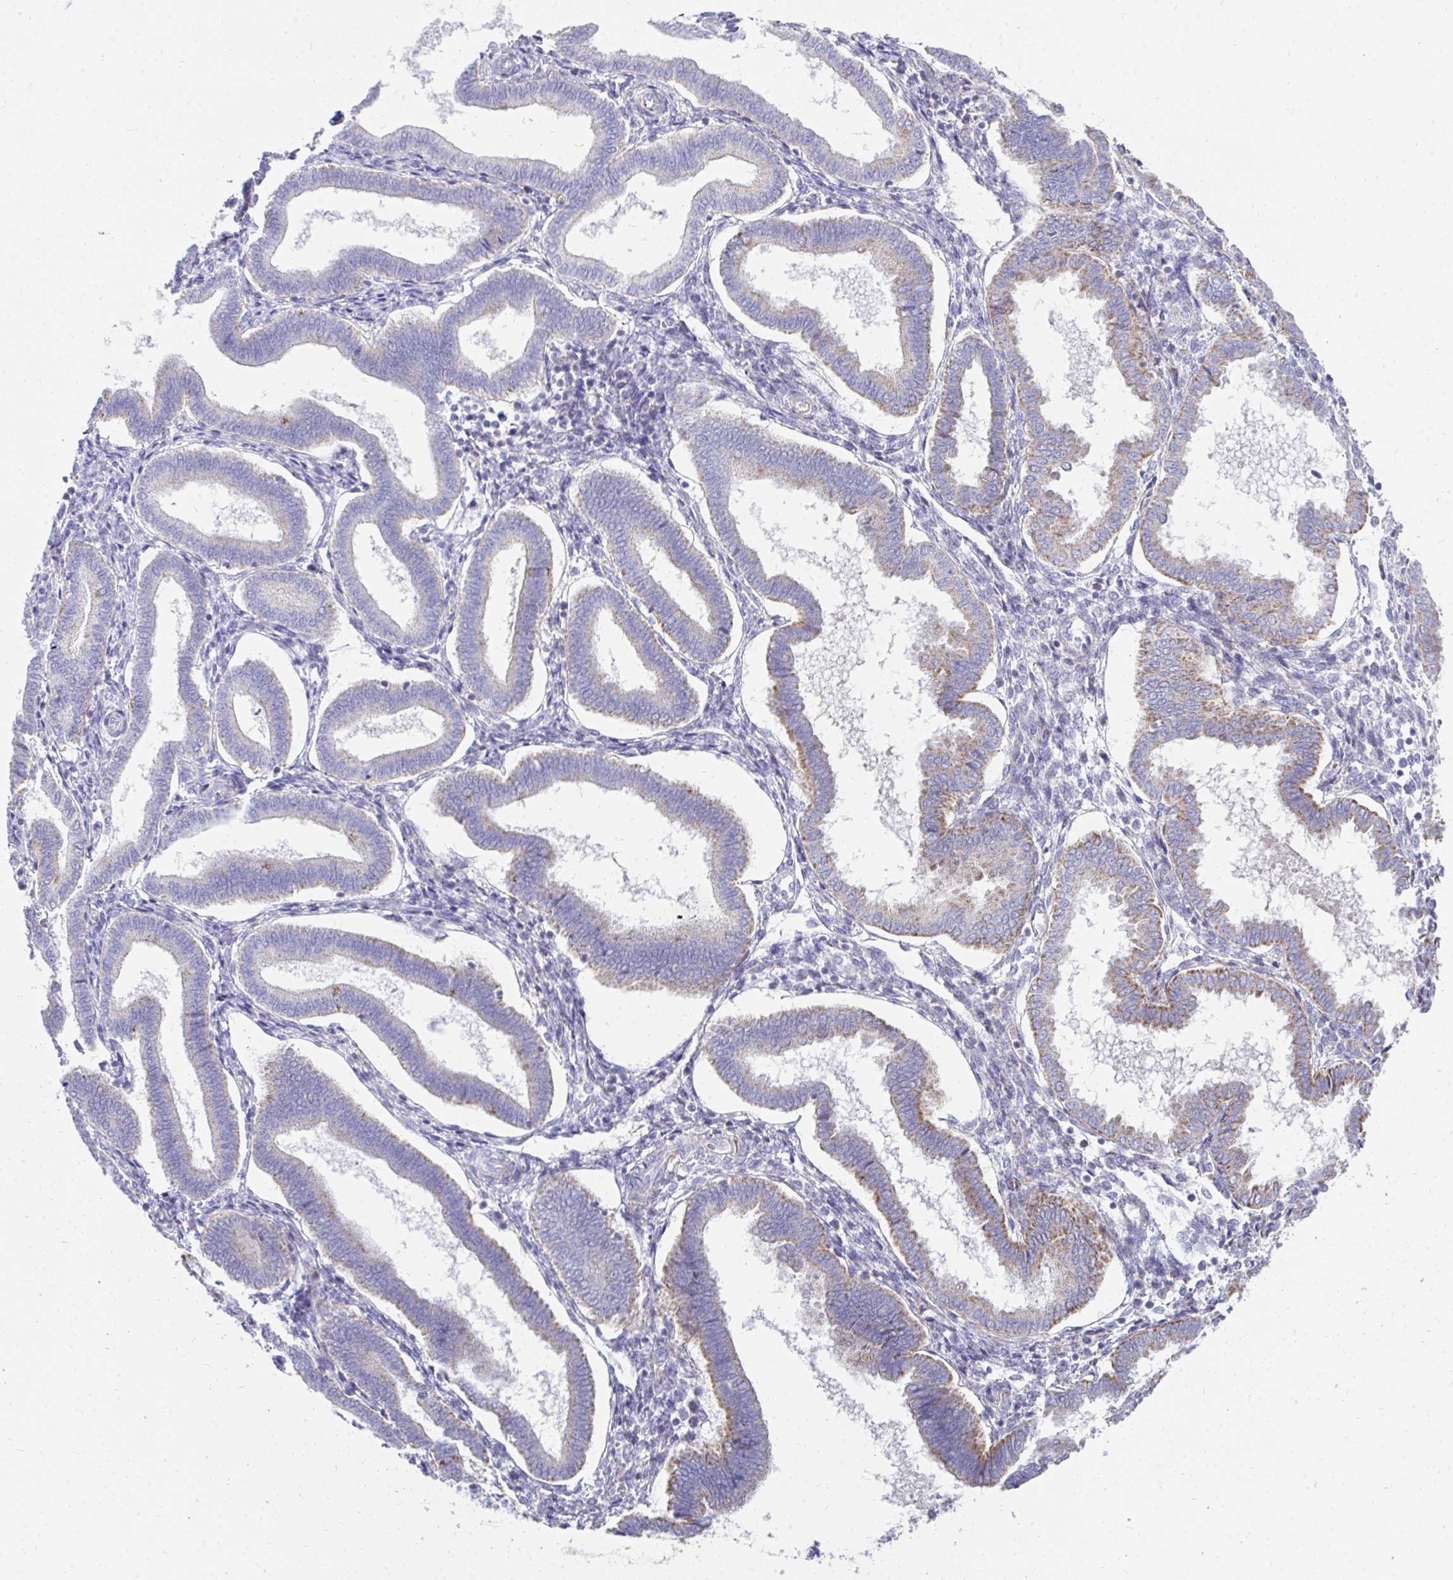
{"staining": {"intensity": "moderate", "quantity": "25%-75%", "location": "cytoplasmic/membranous"}, "tissue": "endometrium", "cell_type": "Cells in endometrial stroma", "image_type": "normal", "snomed": [{"axis": "morphology", "description": "Normal tissue, NOS"}, {"axis": "topography", "description": "Endometrium"}], "caption": "Protein analysis of normal endometrium exhibits moderate cytoplasmic/membranous expression in approximately 25%-75% of cells in endometrial stroma. (brown staining indicates protein expression, while blue staining denotes nuclei).", "gene": "PRRG3", "patient": {"sex": "female", "age": 24}}